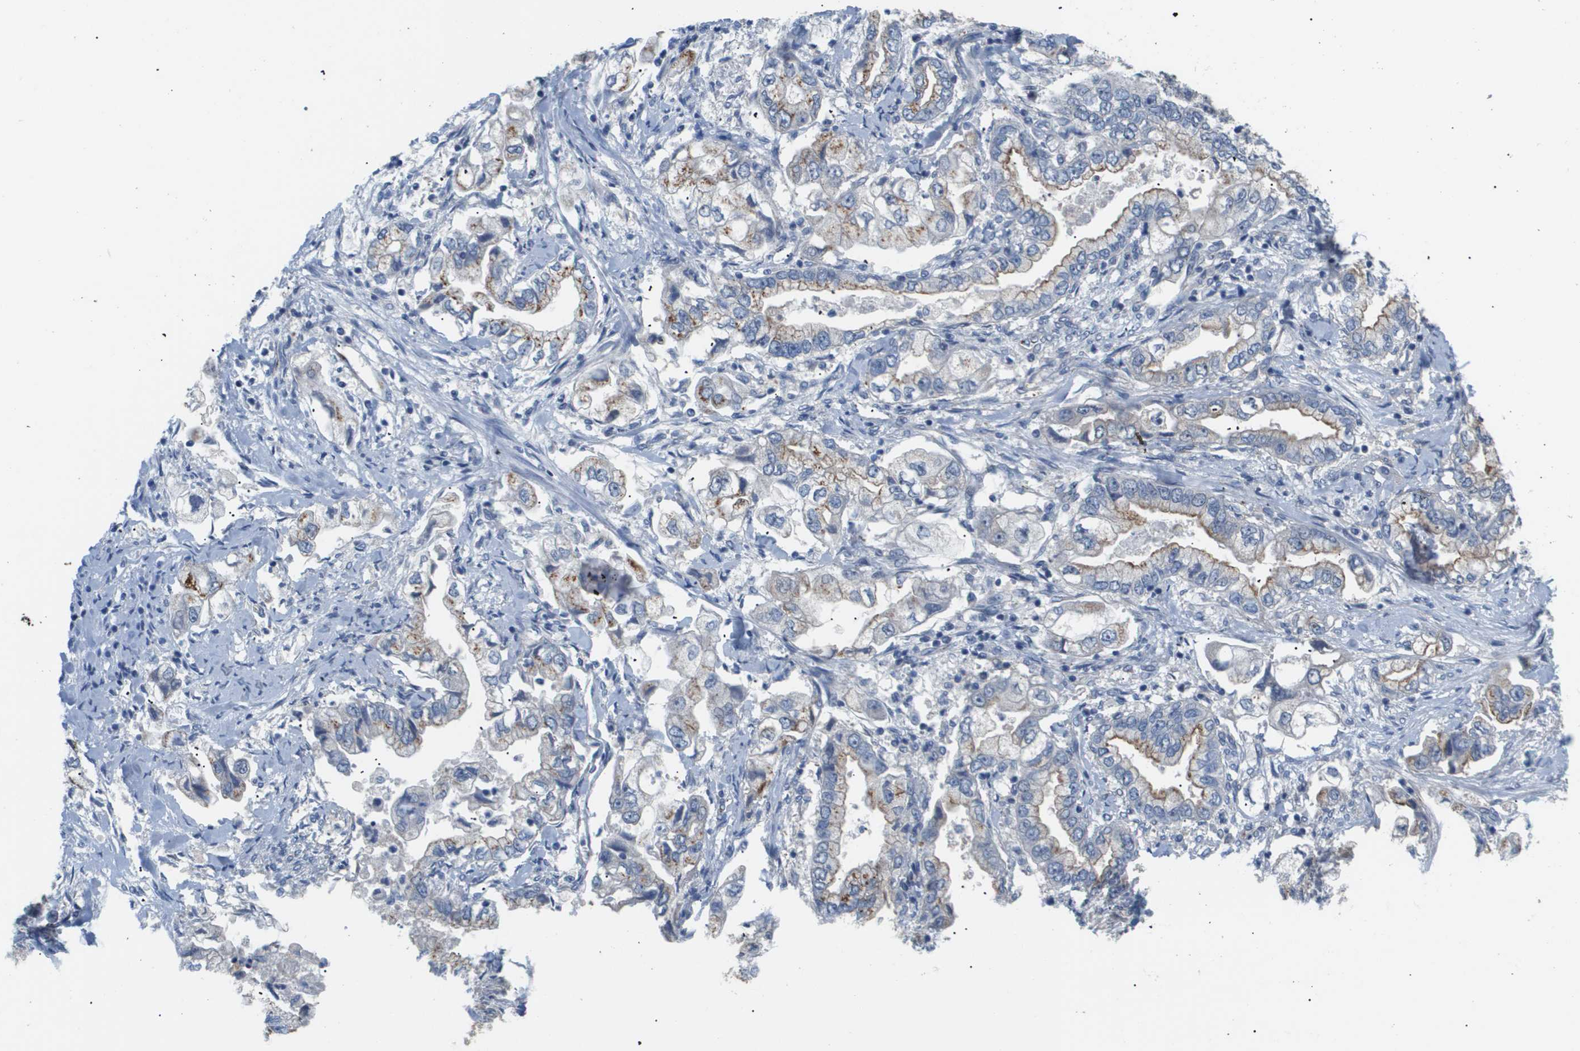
{"staining": {"intensity": "moderate", "quantity": "25%-75%", "location": "cytoplasmic/membranous"}, "tissue": "stomach cancer", "cell_type": "Tumor cells", "image_type": "cancer", "snomed": [{"axis": "morphology", "description": "Normal tissue, NOS"}, {"axis": "morphology", "description": "Adenocarcinoma, NOS"}, {"axis": "topography", "description": "Stomach"}], "caption": "Tumor cells show moderate cytoplasmic/membranous staining in approximately 25%-75% of cells in stomach cancer. The protein is shown in brown color, while the nuclei are stained blue.", "gene": "OTUD5", "patient": {"sex": "male", "age": 62}}